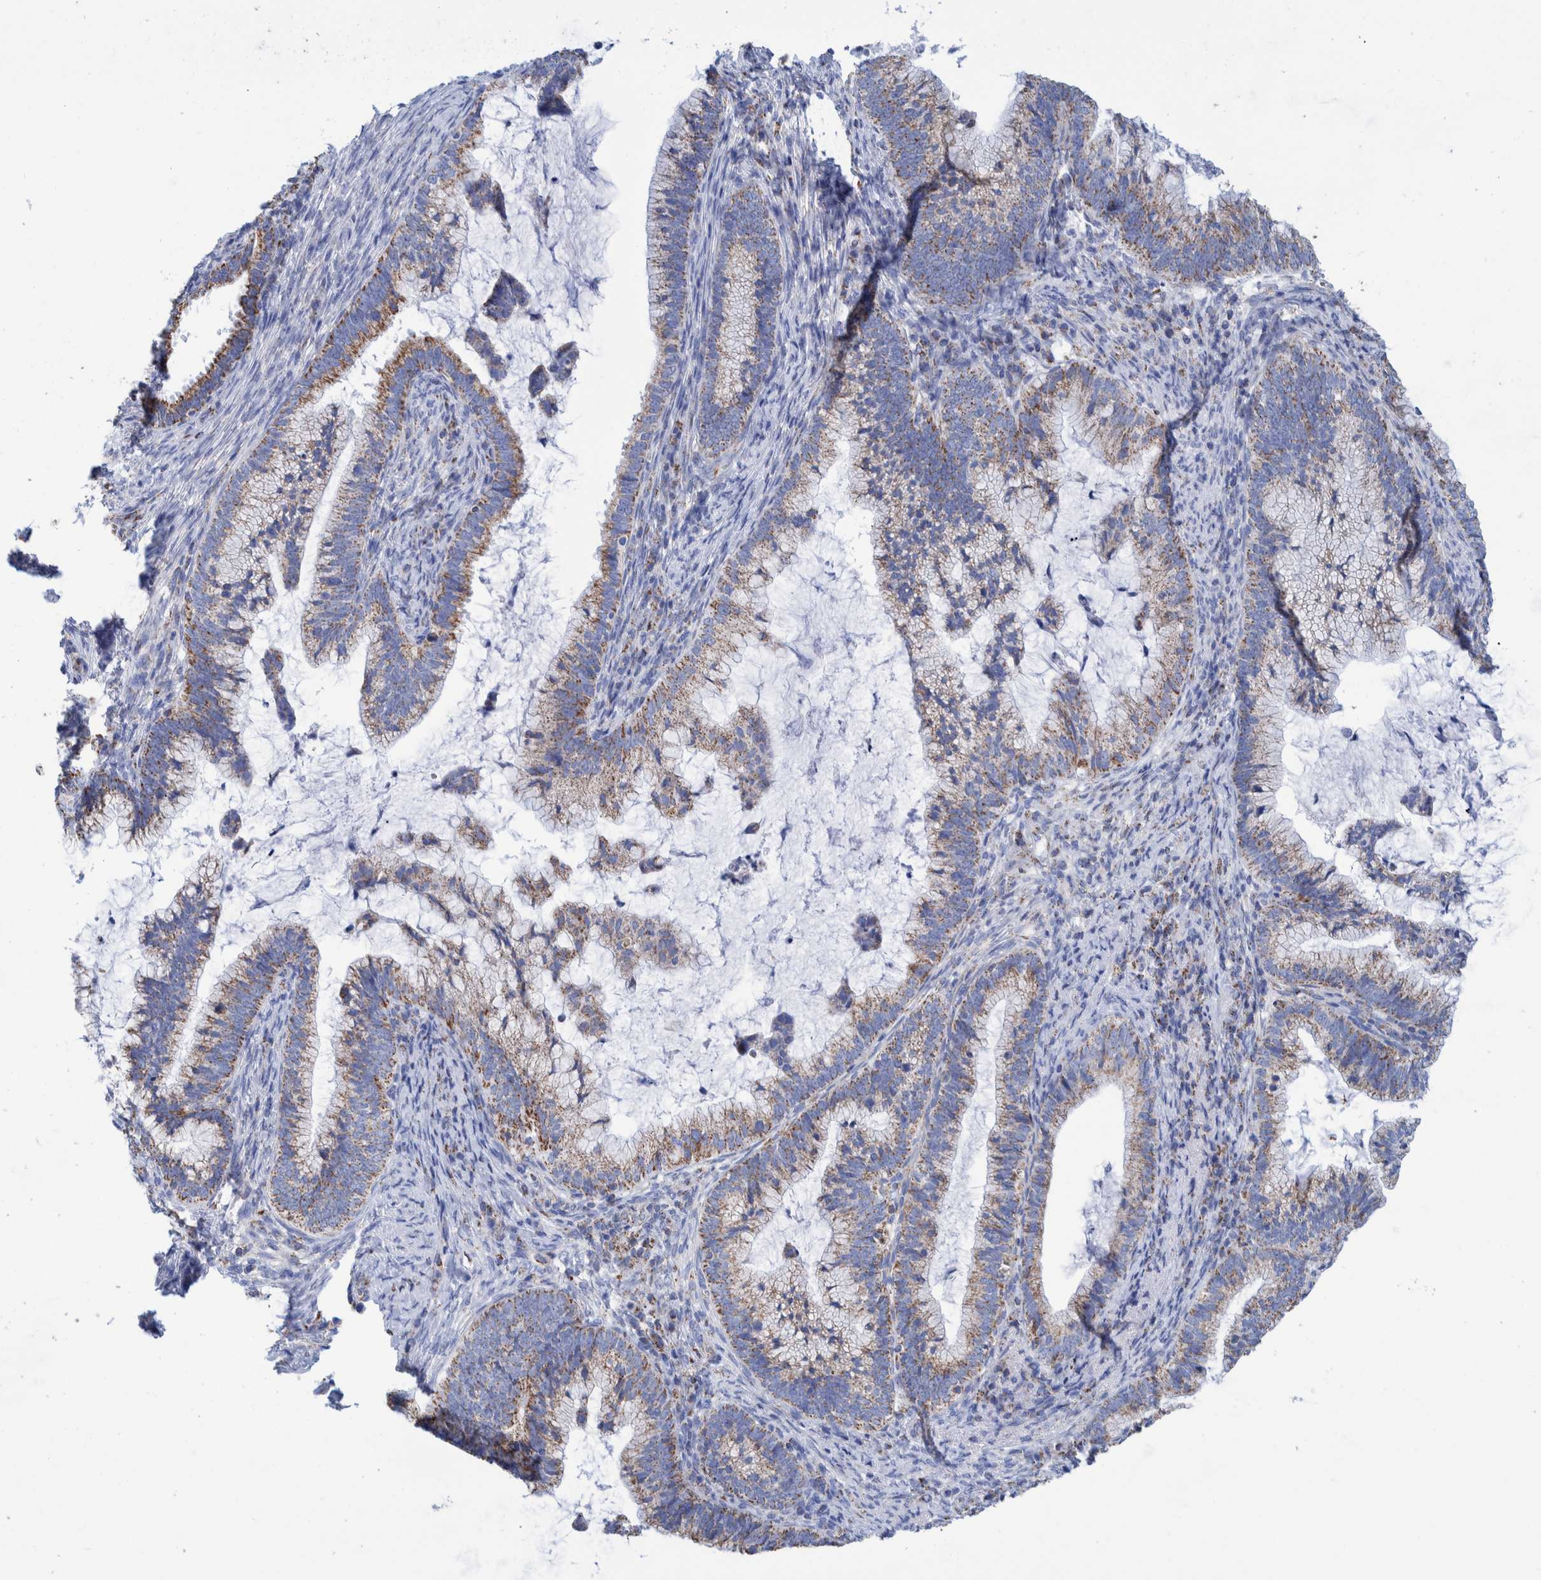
{"staining": {"intensity": "weak", "quantity": ">75%", "location": "cytoplasmic/membranous"}, "tissue": "cervical cancer", "cell_type": "Tumor cells", "image_type": "cancer", "snomed": [{"axis": "morphology", "description": "Adenocarcinoma, NOS"}, {"axis": "topography", "description": "Cervix"}], "caption": "This is an image of immunohistochemistry staining of cervical cancer (adenocarcinoma), which shows weak positivity in the cytoplasmic/membranous of tumor cells.", "gene": "DECR1", "patient": {"sex": "female", "age": 36}}